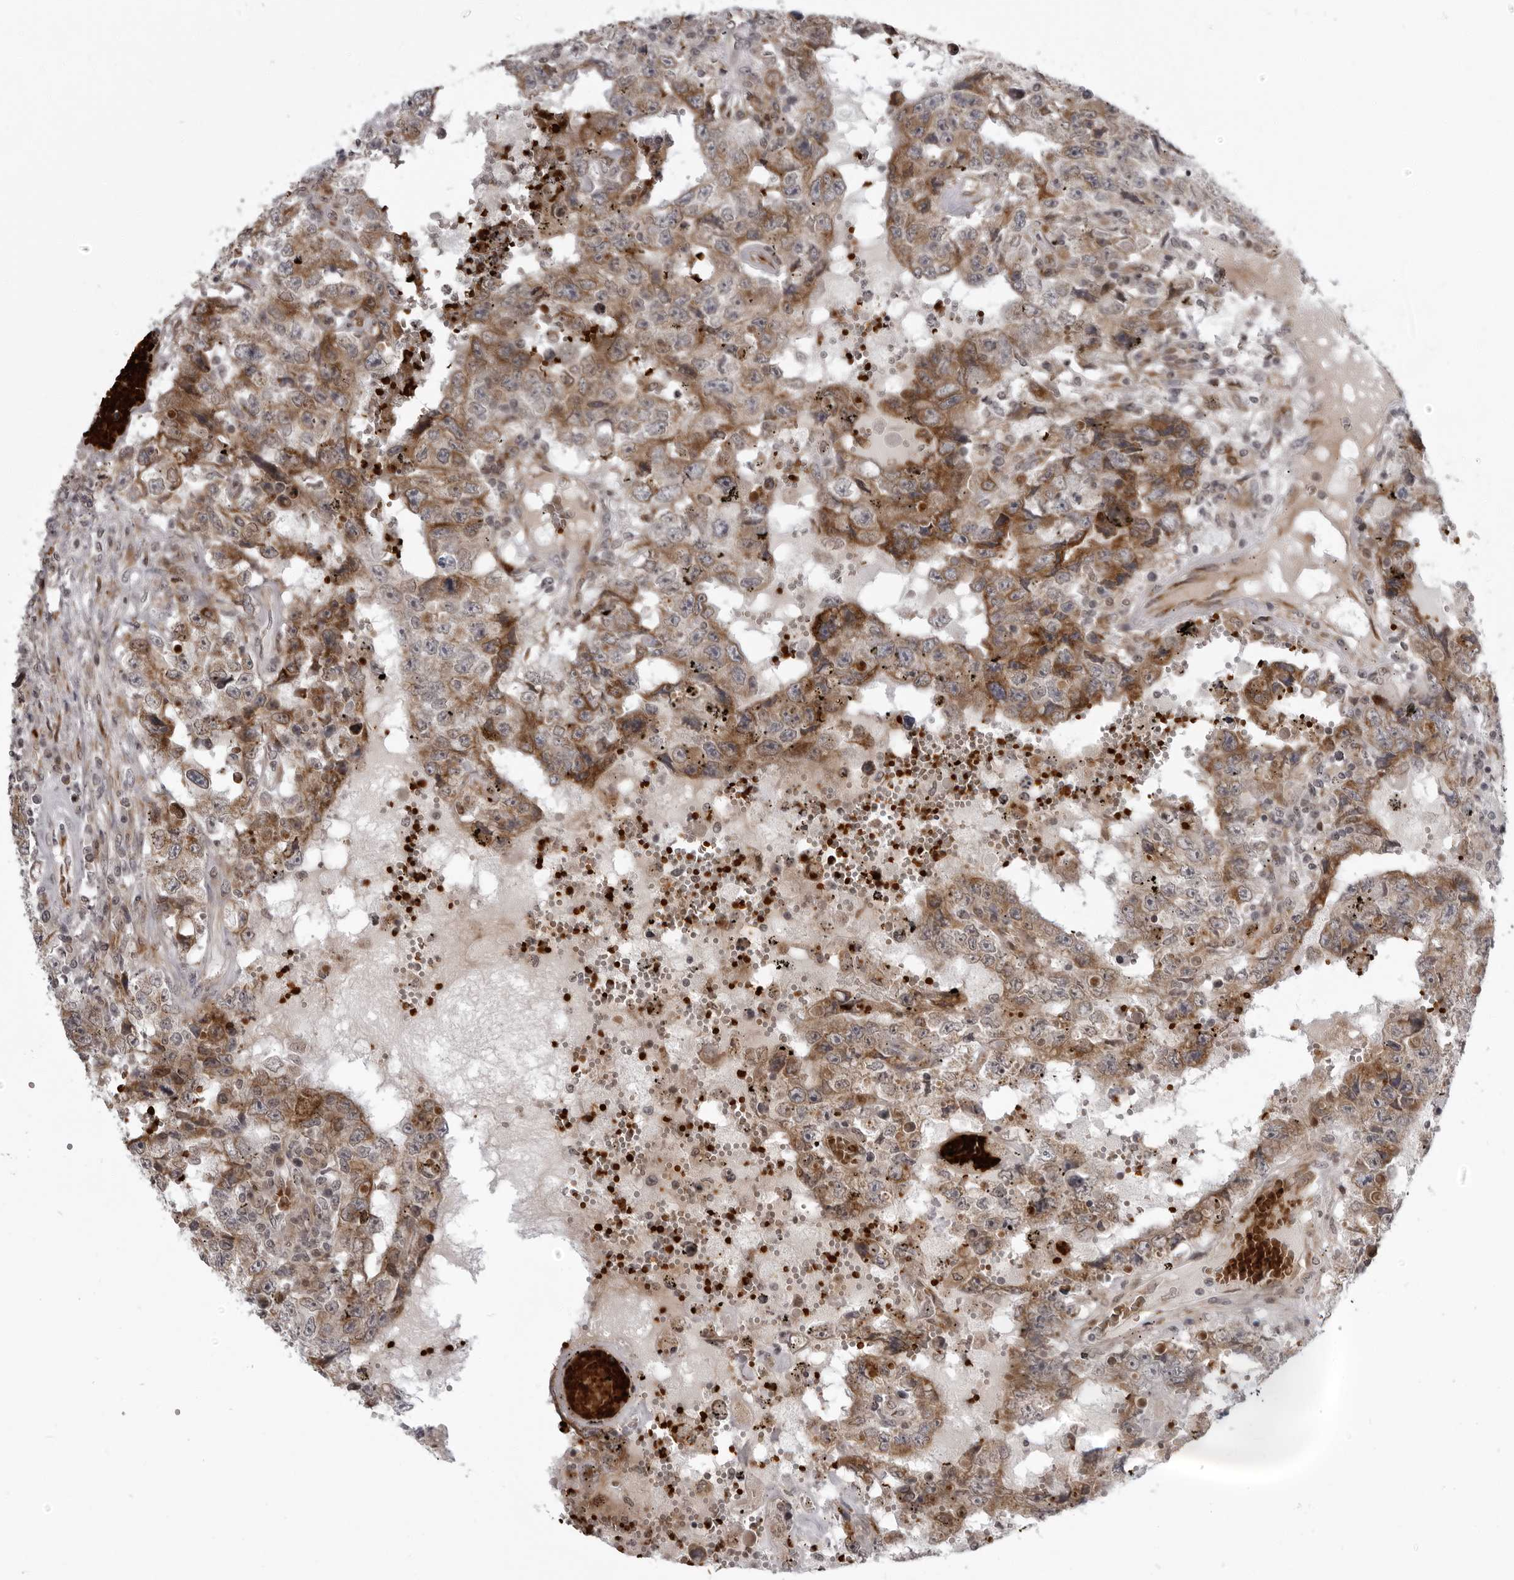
{"staining": {"intensity": "moderate", "quantity": ">75%", "location": "cytoplasmic/membranous"}, "tissue": "testis cancer", "cell_type": "Tumor cells", "image_type": "cancer", "snomed": [{"axis": "morphology", "description": "Carcinoma, Embryonal, NOS"}, {"axis": "topography", "description": "Testis"}], "caption": "Tumor cells demonstrate moderate cytoplasmic/membranous positivity in about >75% of cells in embryonal carcinoma (testis).", "gene": "THOP1", "patient": {"sex": "male", "age": 26}}